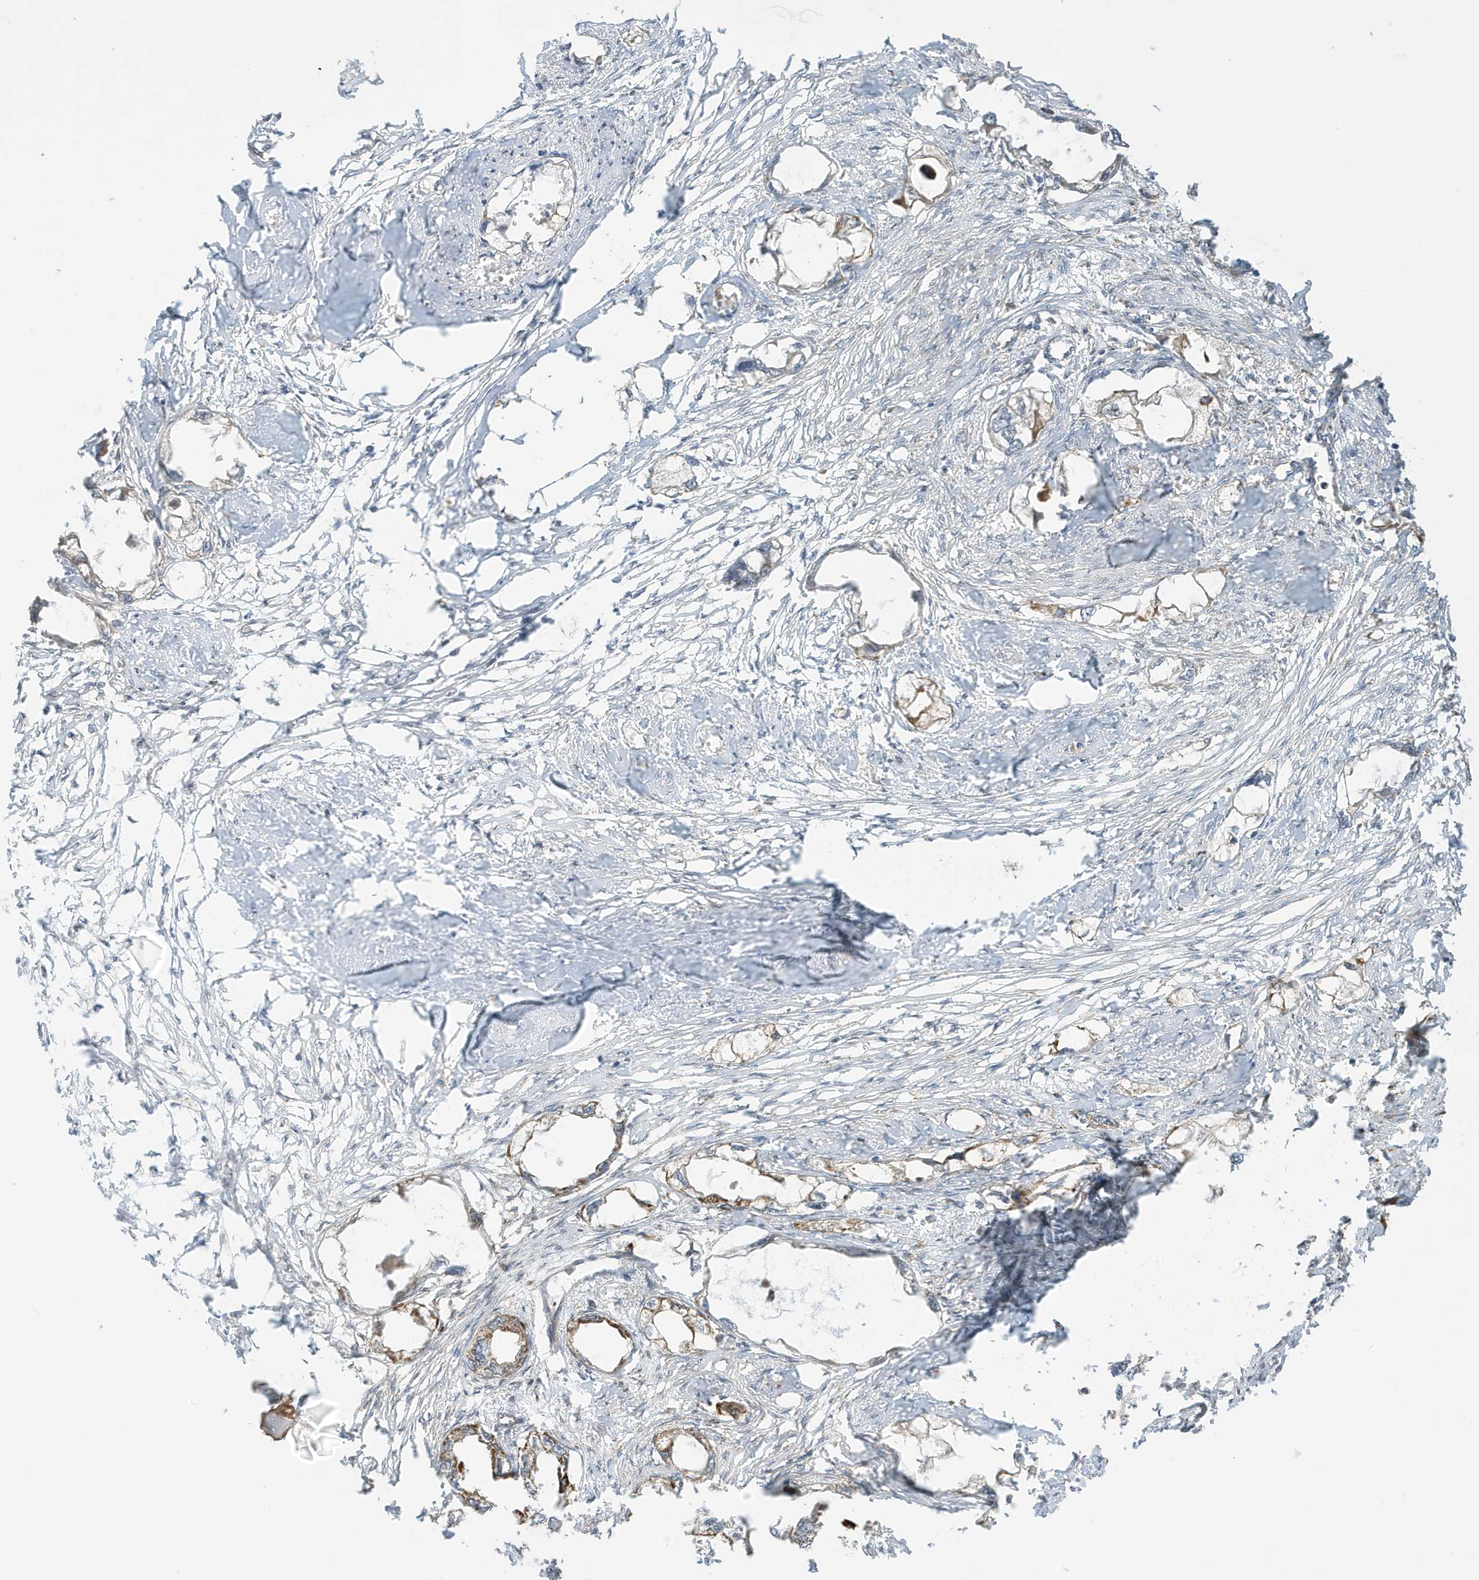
{"staining": {"intensity": "moderate", "quantity": "25%-75%", "location": "cytoplasmic/membranous"}, "tissue": "endometrial cancer", "cell_type": "Tumor cells", "image_type": "cancer", "snomed": [{"axis": "morphology", "description": "Adenocarcinoma, NOS"}, {"axis": "morphology", "description": "Adenocarcinoma, metastatic, NOS"}, {"axis": "topography", "description": "Adipose tissue"}, {"axis": "topography", "description": "Endometrium"}], "caption": "High-power microscopy captured an immunohistochemistry micrograph of endometrial cancer, revealing moderate cytoplasmic/membranous positivity in about 25%-75% of tumor cells.", "gene": "DHX36", "patient": {"sex": "female", "age": 67}}